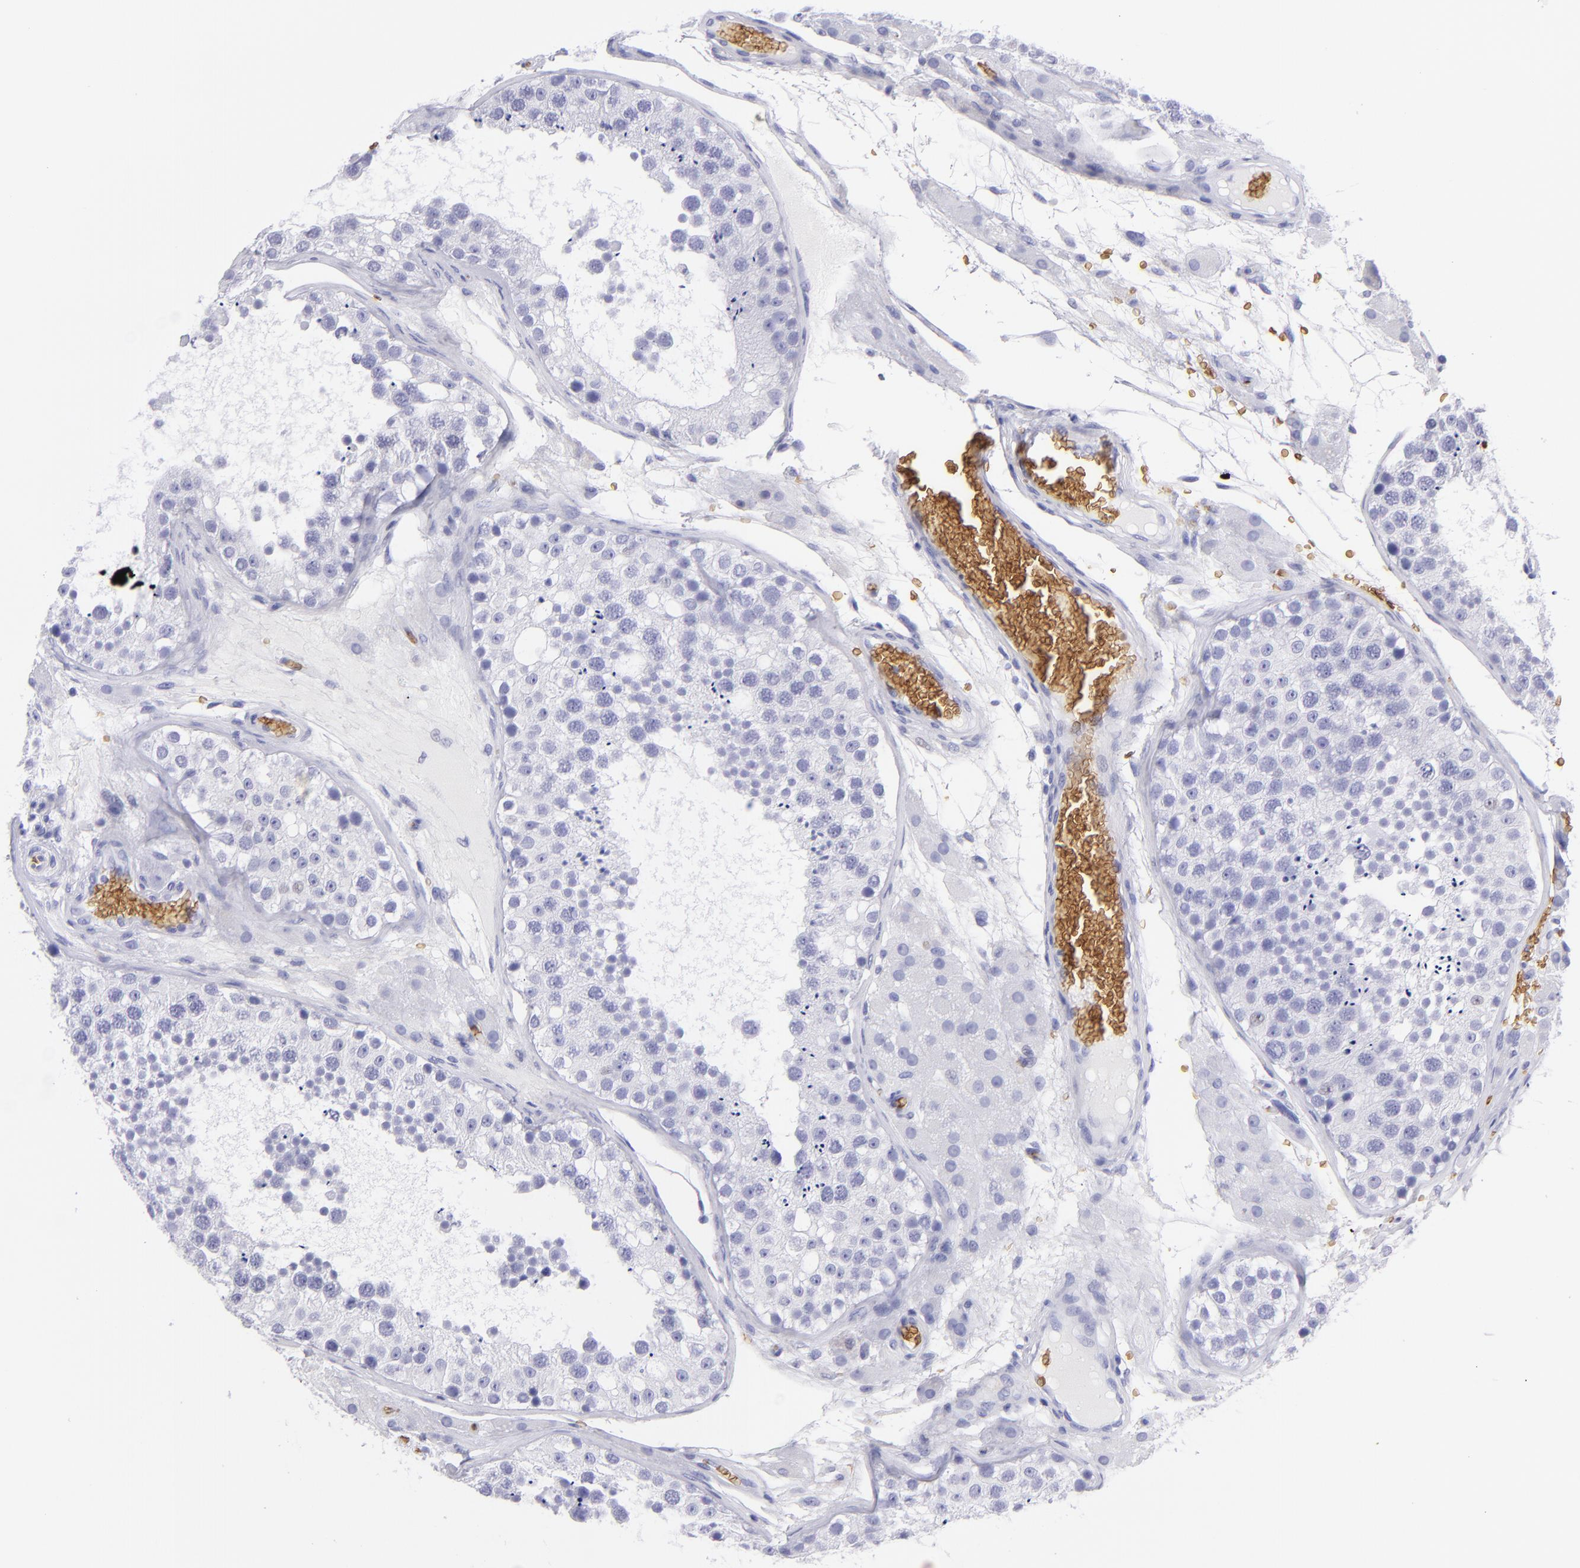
{"staining": {"intensity": "negative", "quantity": "none", "location": "none"}, "tissue": "testis", "cell_type": "Cells in seminiferous ducts", "image_type": "normal", "snomed": [{"axis": "morphology", "description": "Normal tissue, NOS"}, {"axis": "topography", "description": "Testis"}], "caption": "The histopathology image displays no staining of cells in seminiferous ducts in normal testis.", "gene": "GYPA", "patient": {"sex": "male", "age": 26}}